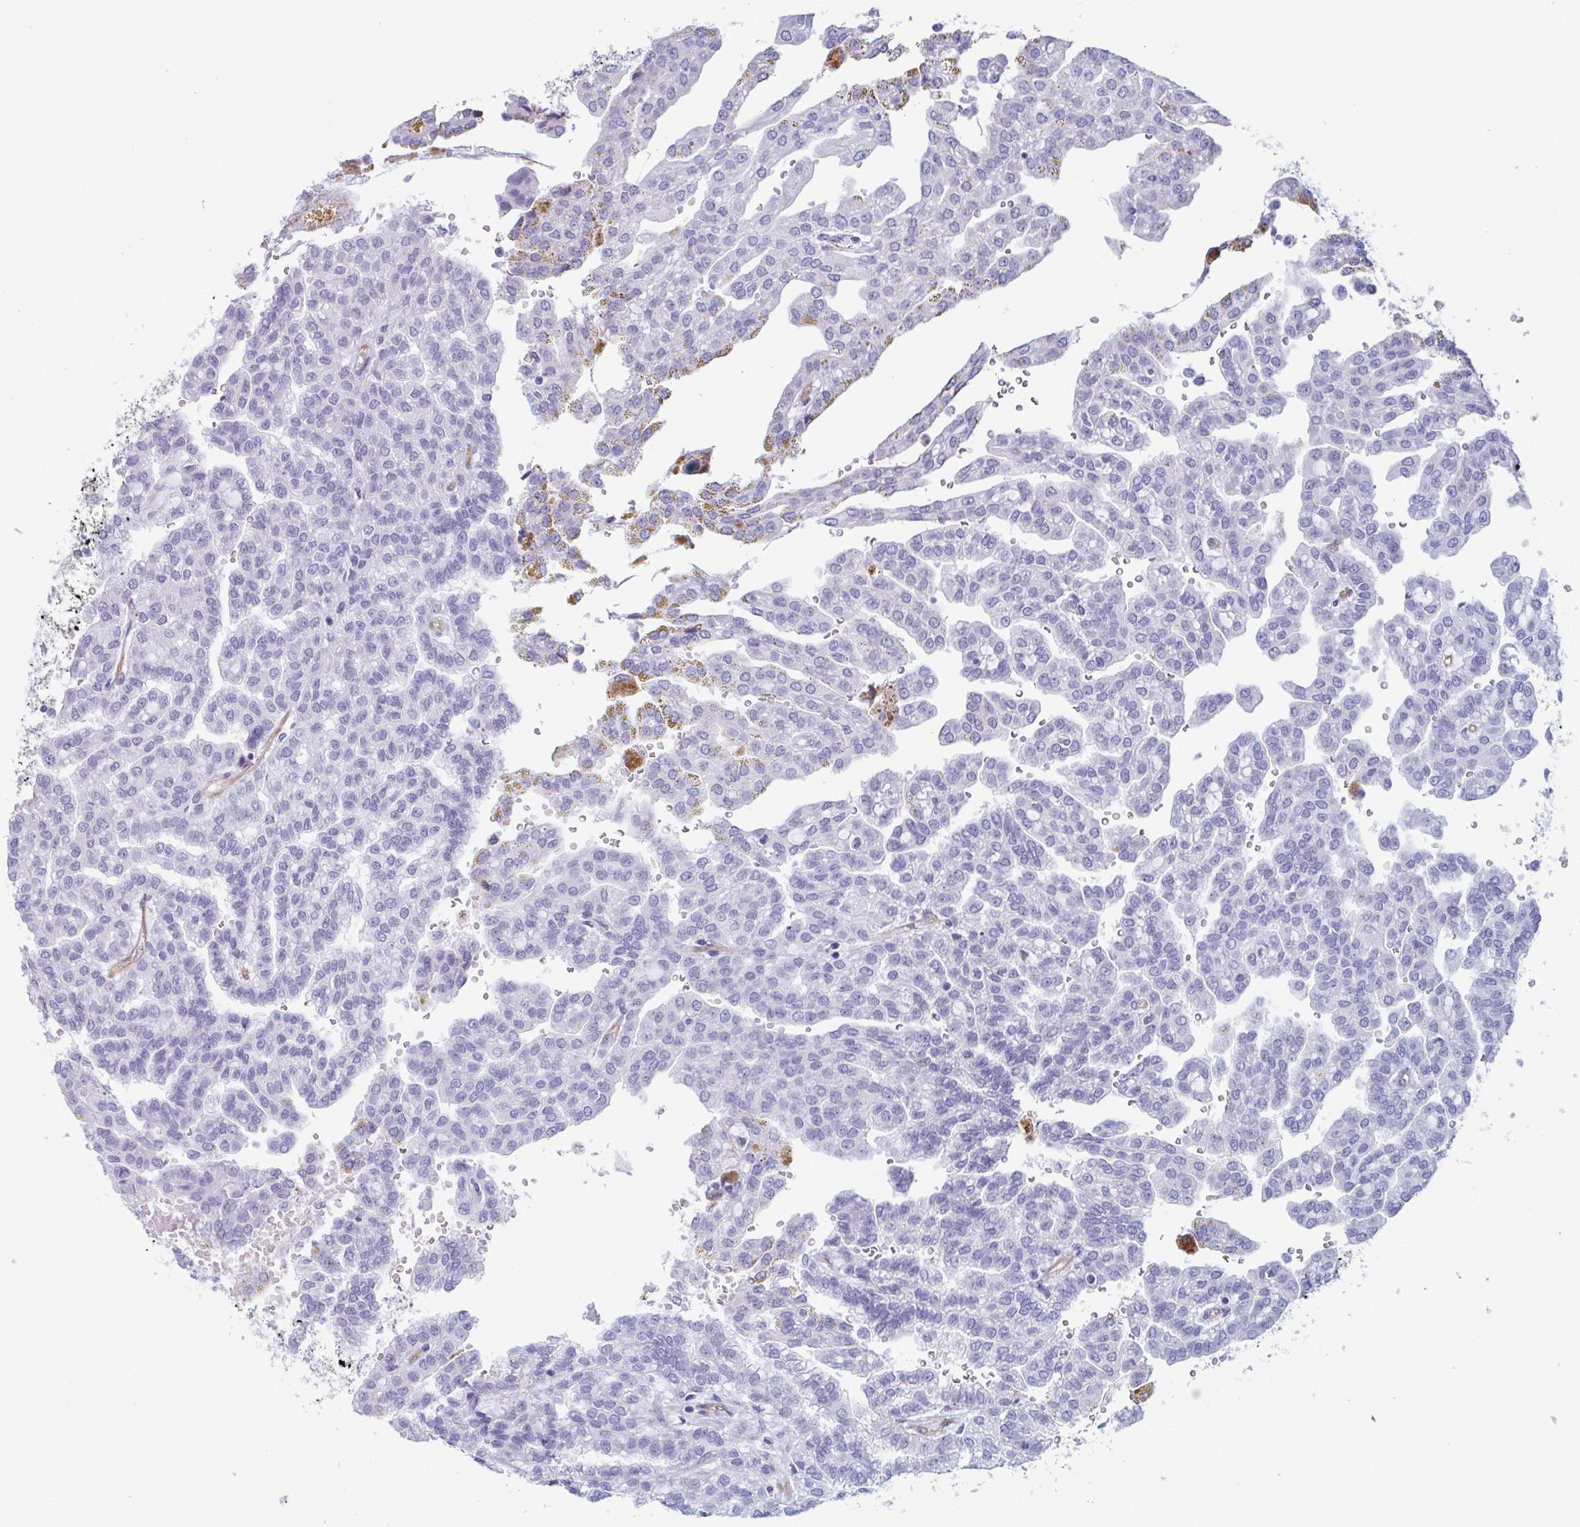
{"staining": {"intensity": "negative", "quantity": "none", "location": "none"}, "tissue": "renal cancer", "cell_type": "Tumor cells", "image_type": "cancer", "snomed": [{"axis": "morphology", "description": "Adenocarcinoma, NOS"}, {"axis": "topography", "description": "Kidney"}], "caption": "Tumor cells are negative for protein expression in human renal cancer (adenocarcinoma).", "gene": "LYRM2", "patient": {"sex": "male", "age": 63}}